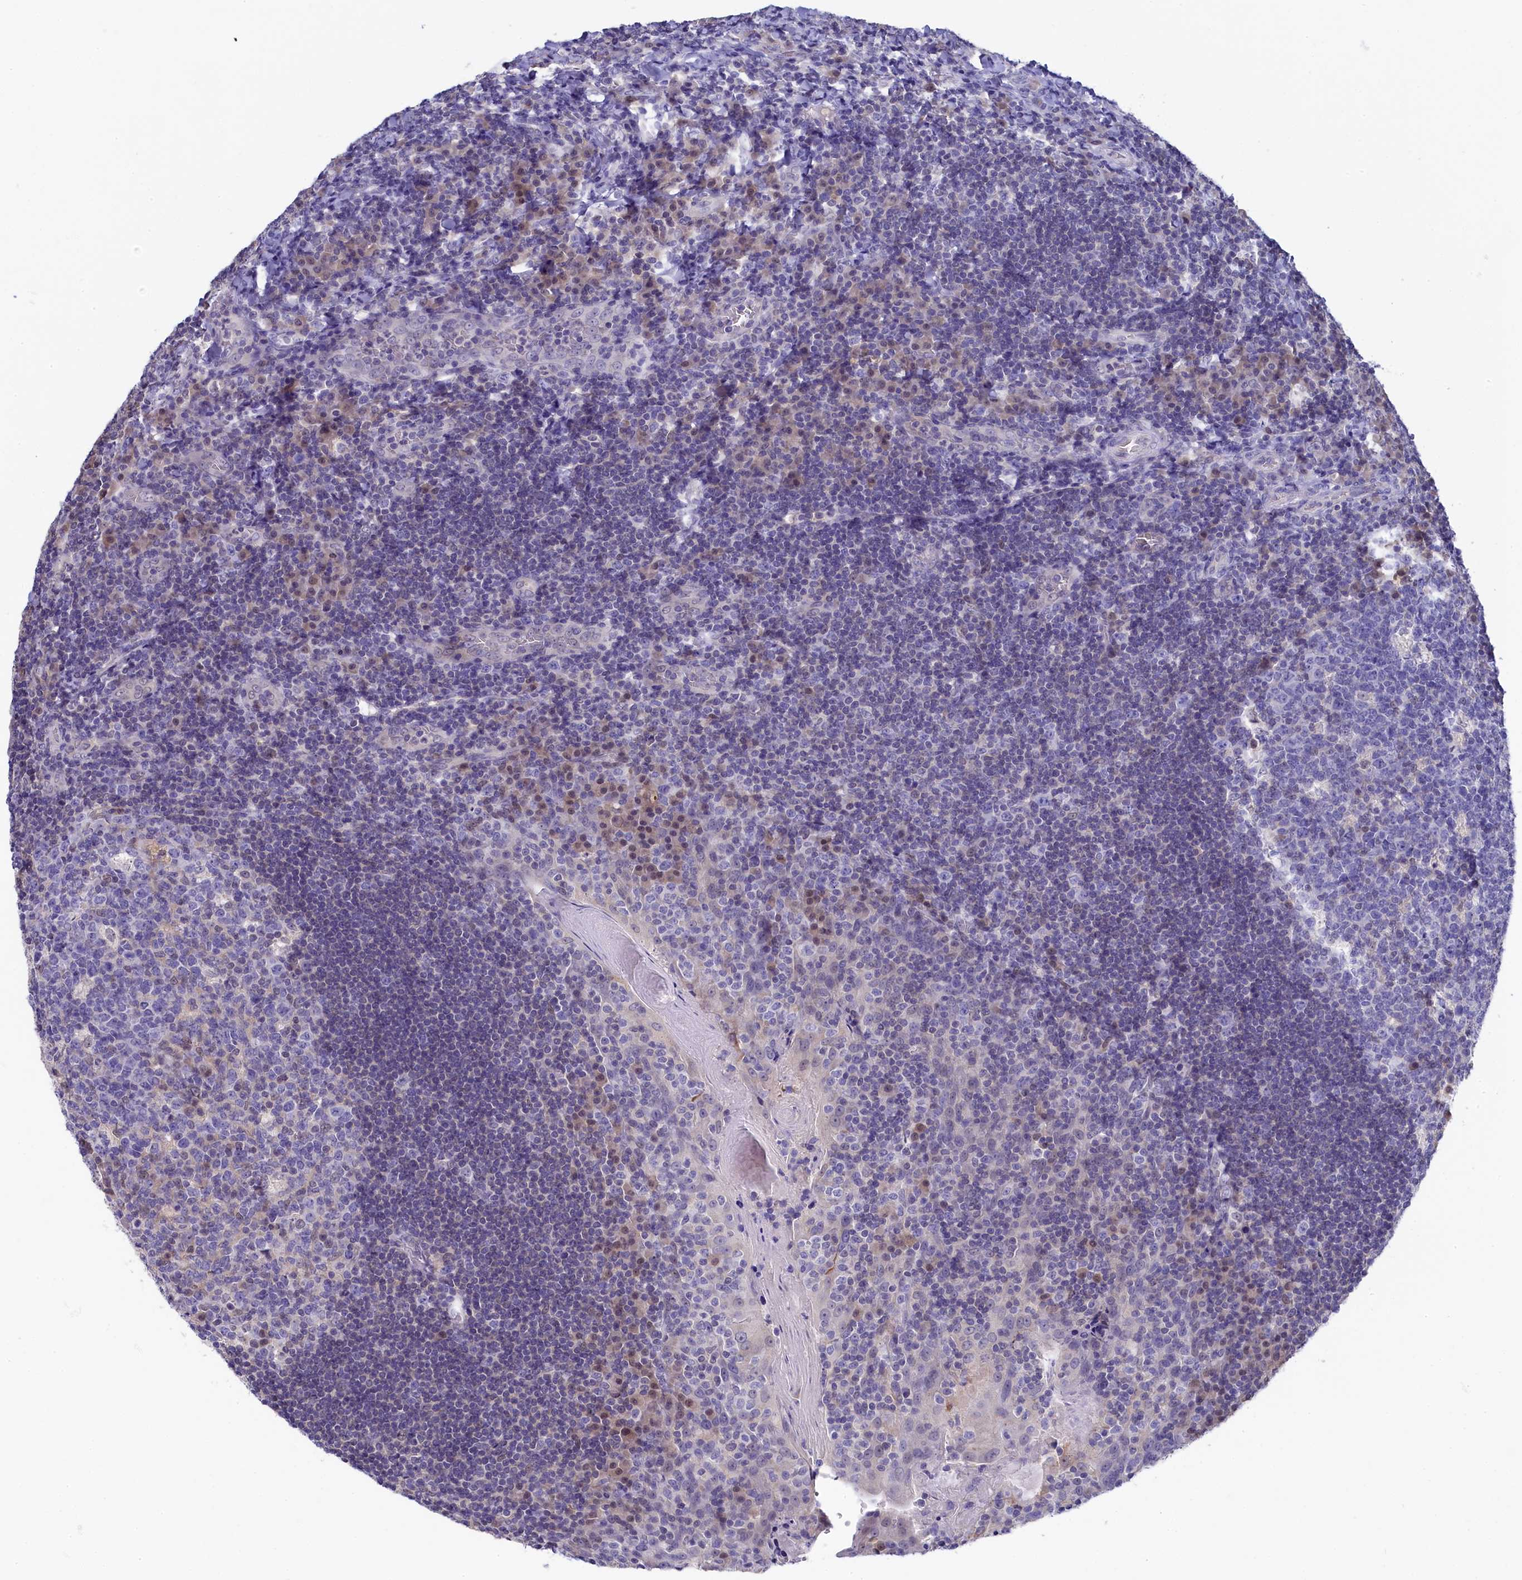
{"staining": {"intensity": "negative", "quantity": "none", "location": "none"}, "tissue": "tonsil", "cell_type": "Germinal center cells", "image_type": "normal", "snomed": [{"axis": "morphology", "description": "Normal tissue, NOS"}, {"axis": "topography", "description": "Tonsil"}], "caption": "An IHC histopathology image of normal tonsil is shown. There is no staining in germinal center cells of tonsil. The staining is performed using DAB brown chromogen with nuclei counter-stained in using hematoxylin.", "gene": "C11orf54", "patient": {"sex": "male", "age": 17}}